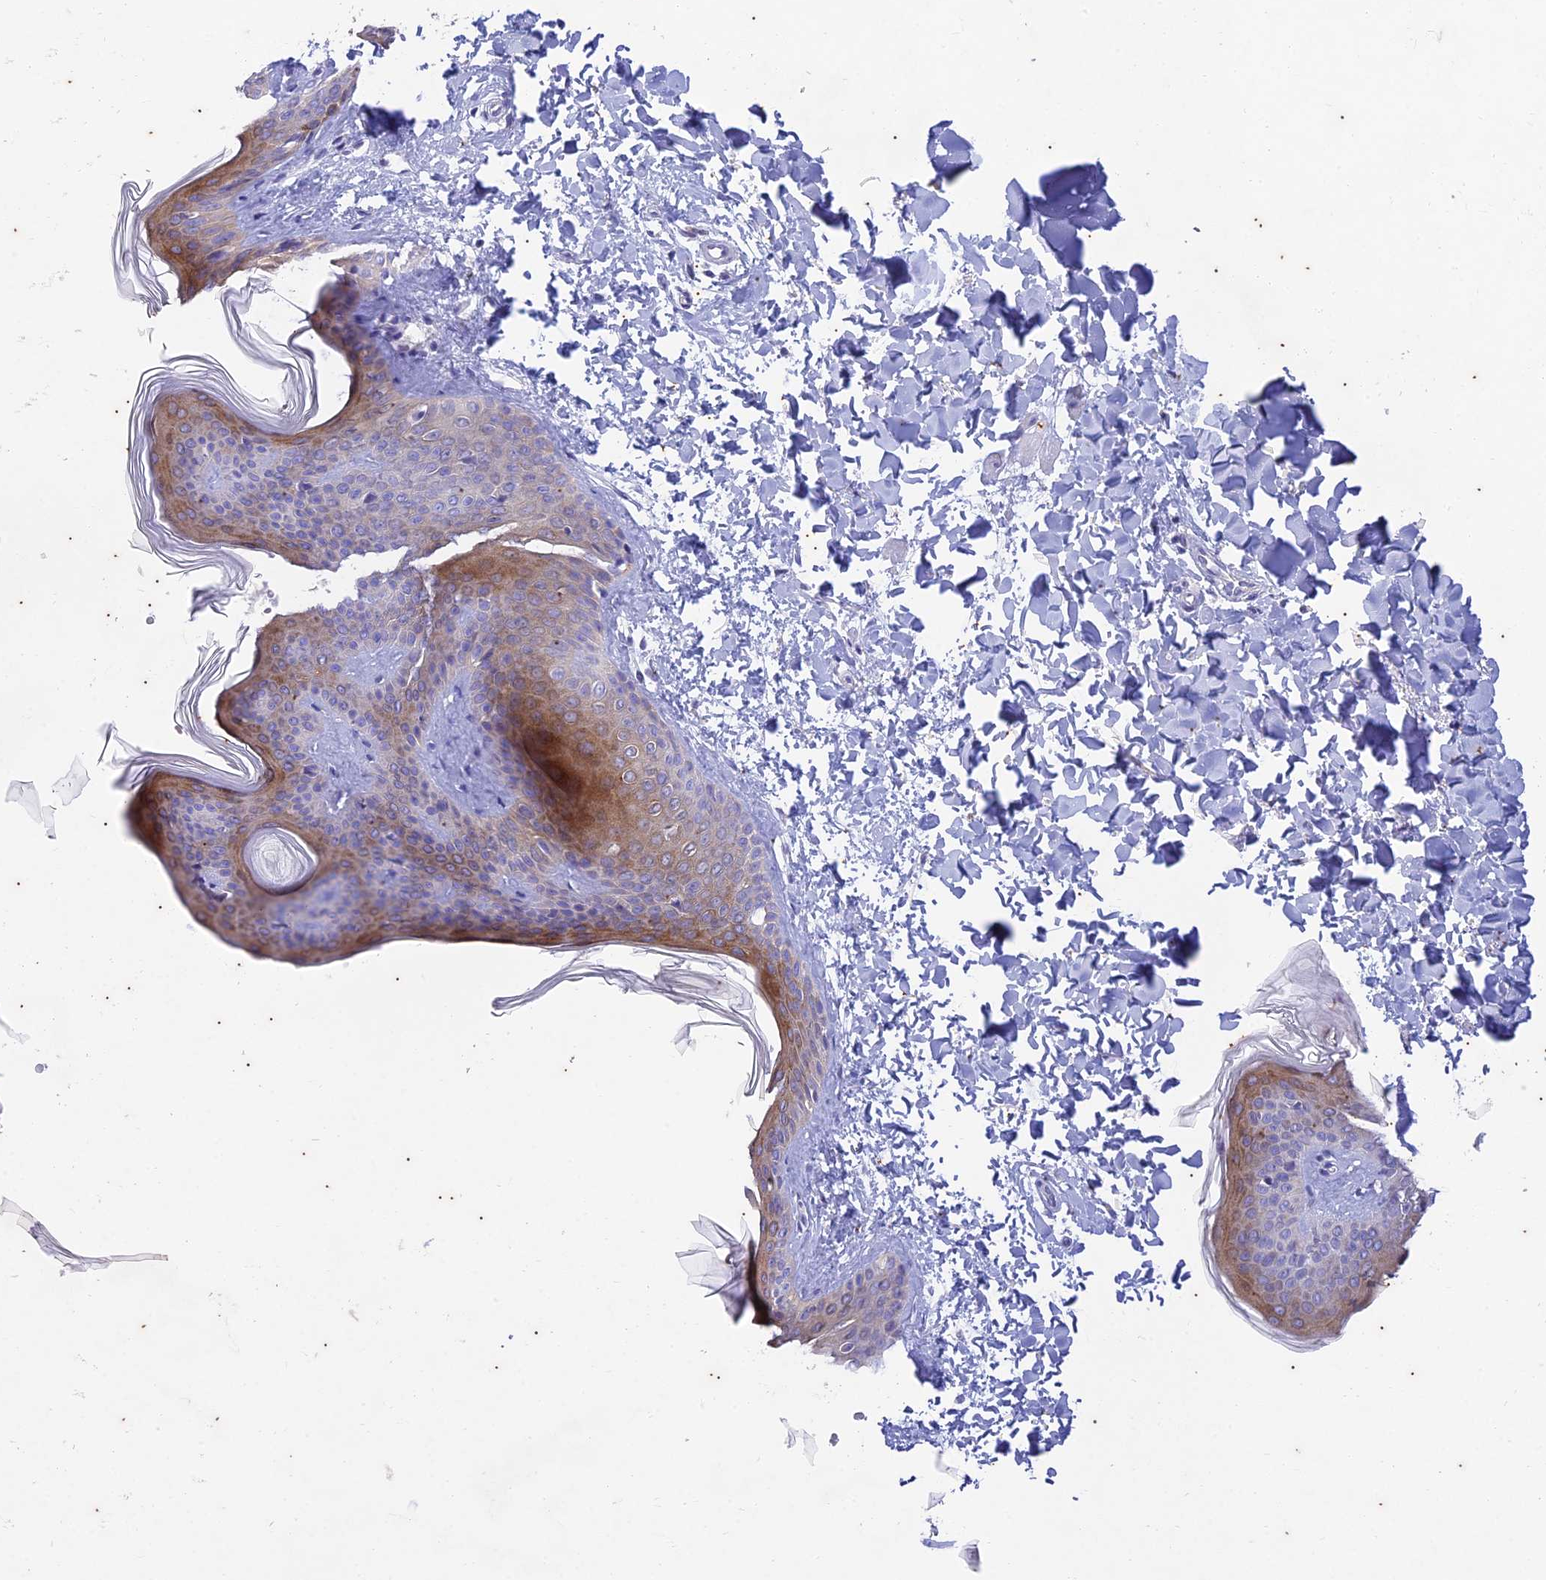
{"staining": {"intensity": "negative", "quantity": "none", "location": "none"}, "tissue": "skin", "cell_type": "Fibroblasts", "image_type": "normal", "snomed": [{"axis": "morphology", "description": "Normal tissue, NOS"}, {"axis": "topography", "description": "Skin"}], "caption": "Fibroblasts are negative for protein expression in normal human skin. (Brightfield microscopy of DAB immunohistochemistry (IHC) at high magnification).", "gene": "TMEM40", "patient": {"sex": "female", "age": 17}}